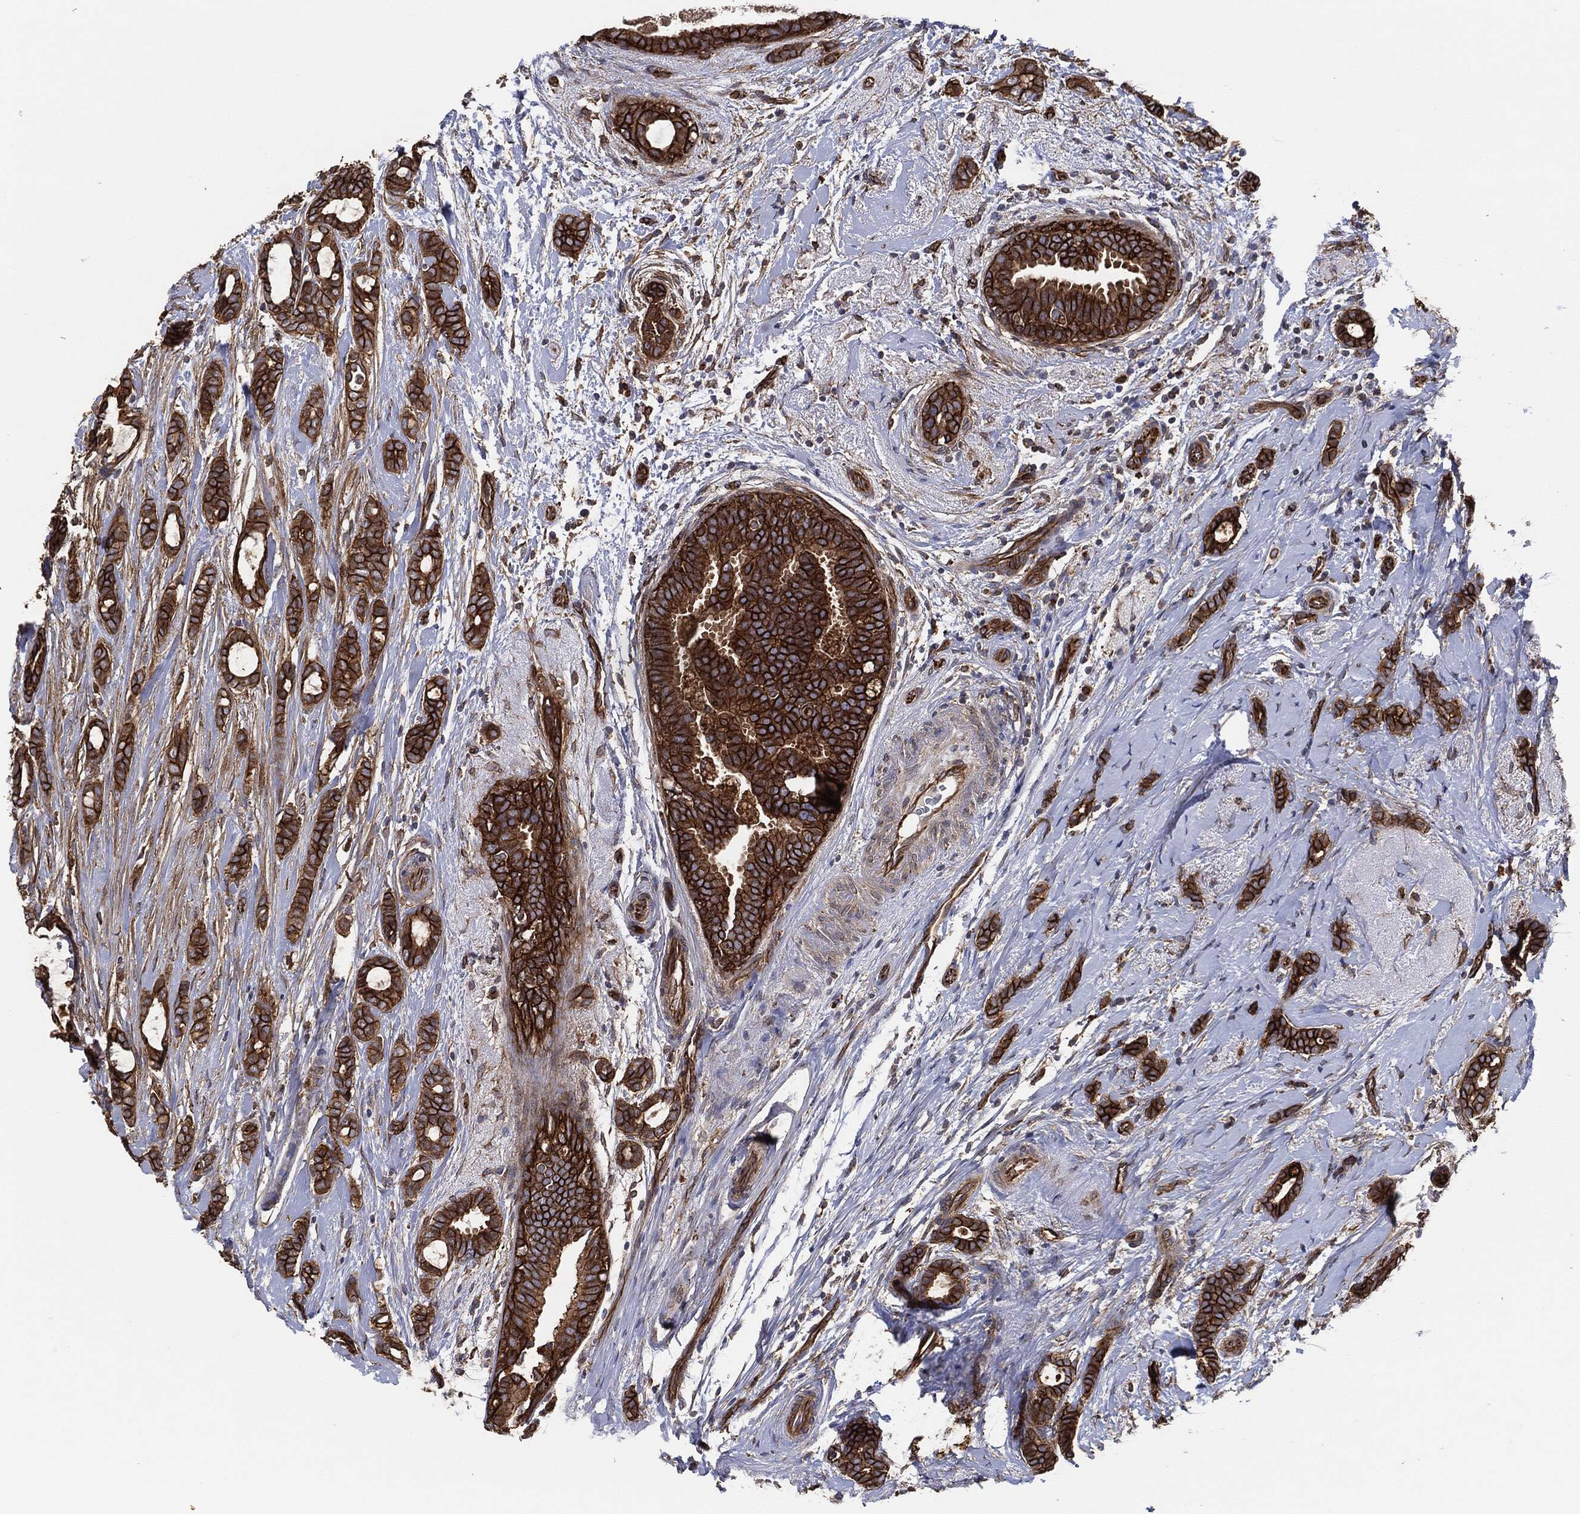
{"staining": {"intensity": "strong", "quantity": ">75%", "location": "cytoplasmic/membranous"}, "tissue": "breast cancer", "cell_type": "Tumor cells", "image_type": "cancer", "snomed": [{"axis": "morphology", "description": "Duct carcinoma"}, {"axis": "topography", "description": "Breast"}], "caption": "Breast infiltrating ductal carcinoma tissue reveals strong cytoplasmic/membranous expression in approximately >75% of tumor cells", "gene": "CTNNA1", "patient": {"sex": "female", "age": 51}}